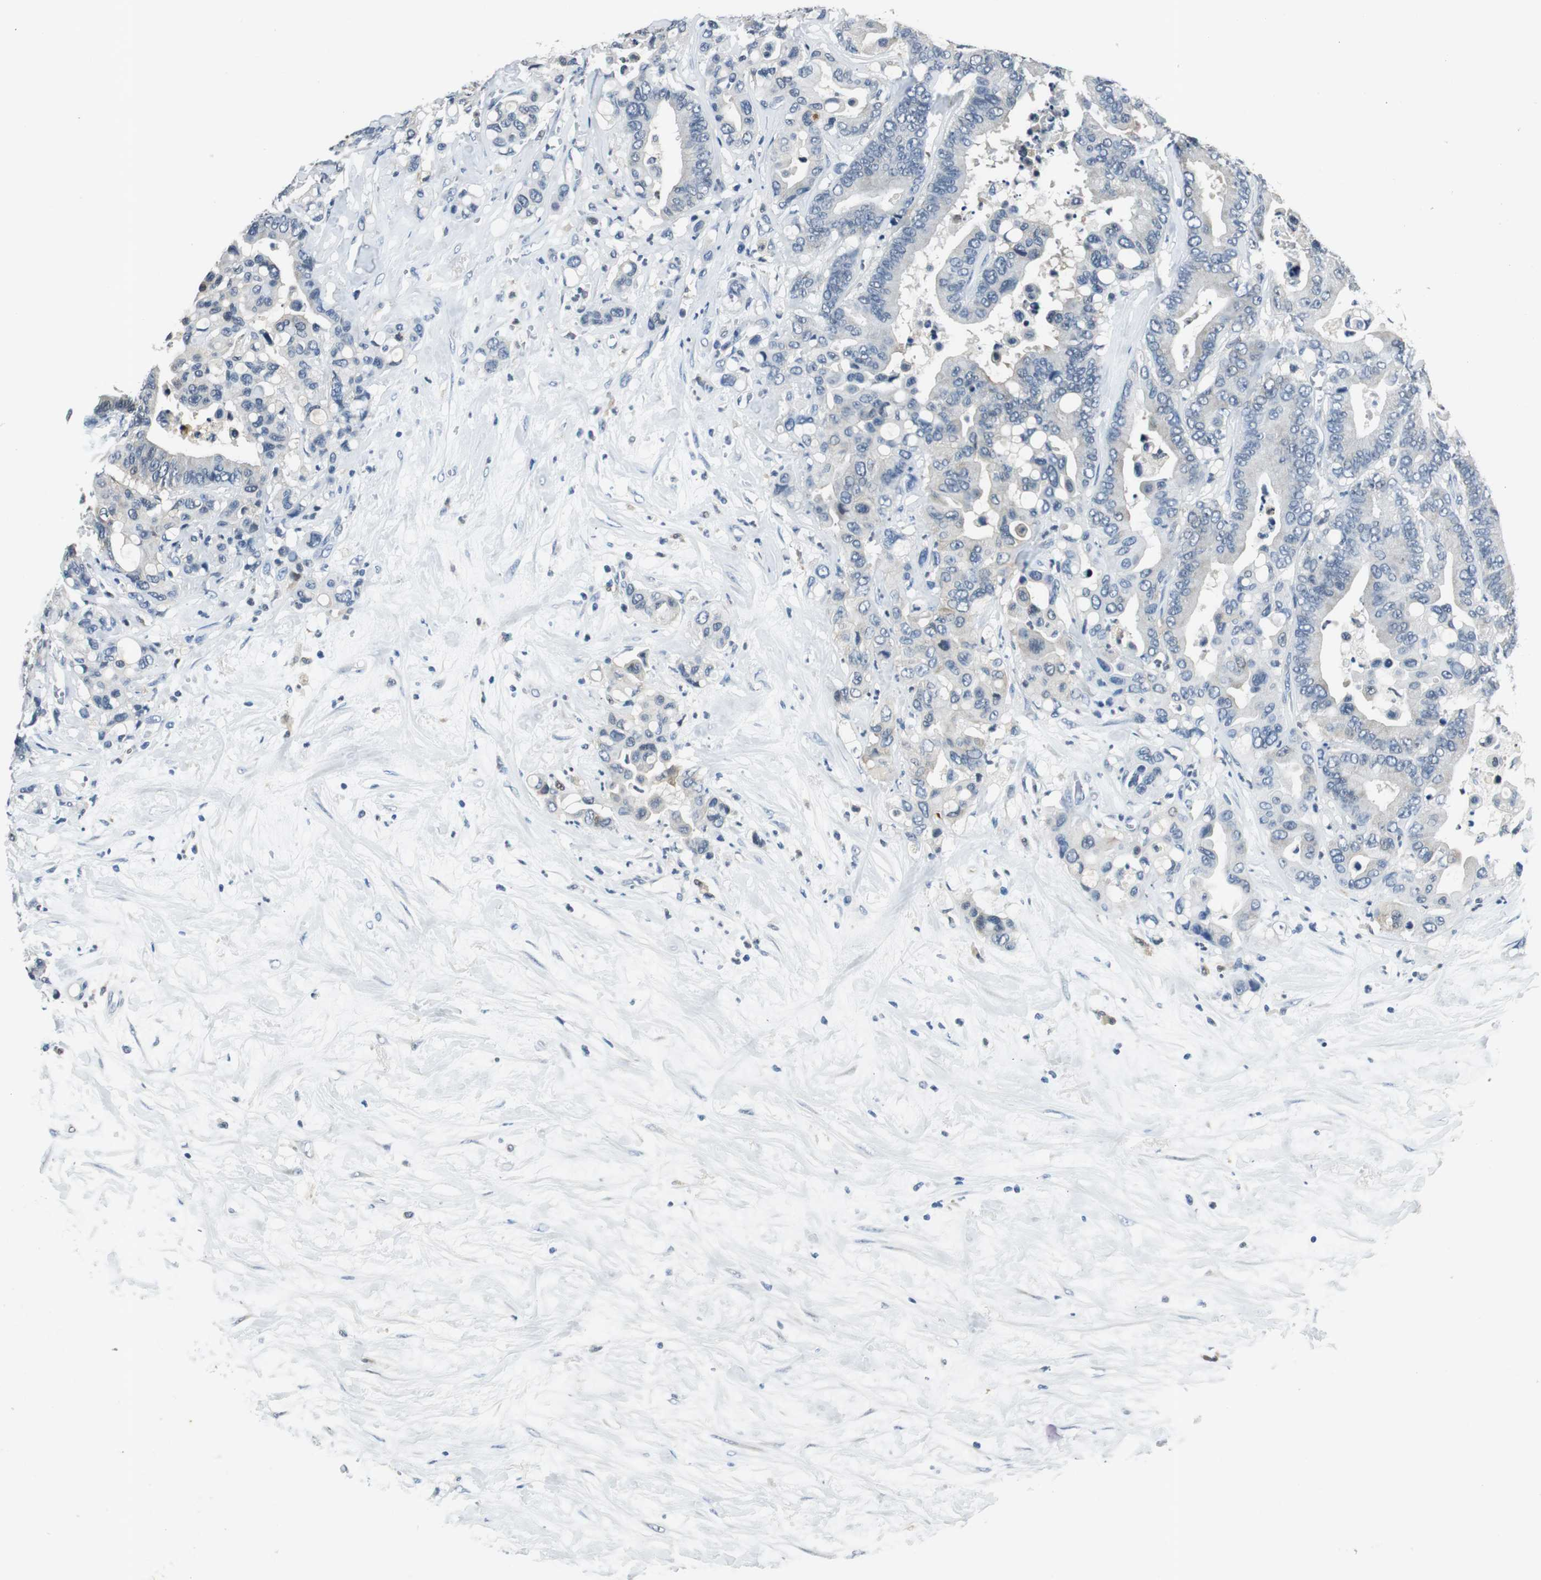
{"staining": {"intensity": "negative", "quantity": "none", "location": "none"}, "tissue": "colorectal cancer", "cell_type": "Tumor cells", "image_type": "cancer", "snomed": [{"axis": "morphology", "description": "Normal tissue, NOS"}, {"axis": "morphology", "description": "Adenocarcinoma, NOS"}, {"axis": "topography", "description": "Colon"}], "caption": "The micrograph displays no staining of tumor cells in adenocarcinoma (colorectal).", "gene": "ME1", "patient": {"sex": "male", "age": 82}}